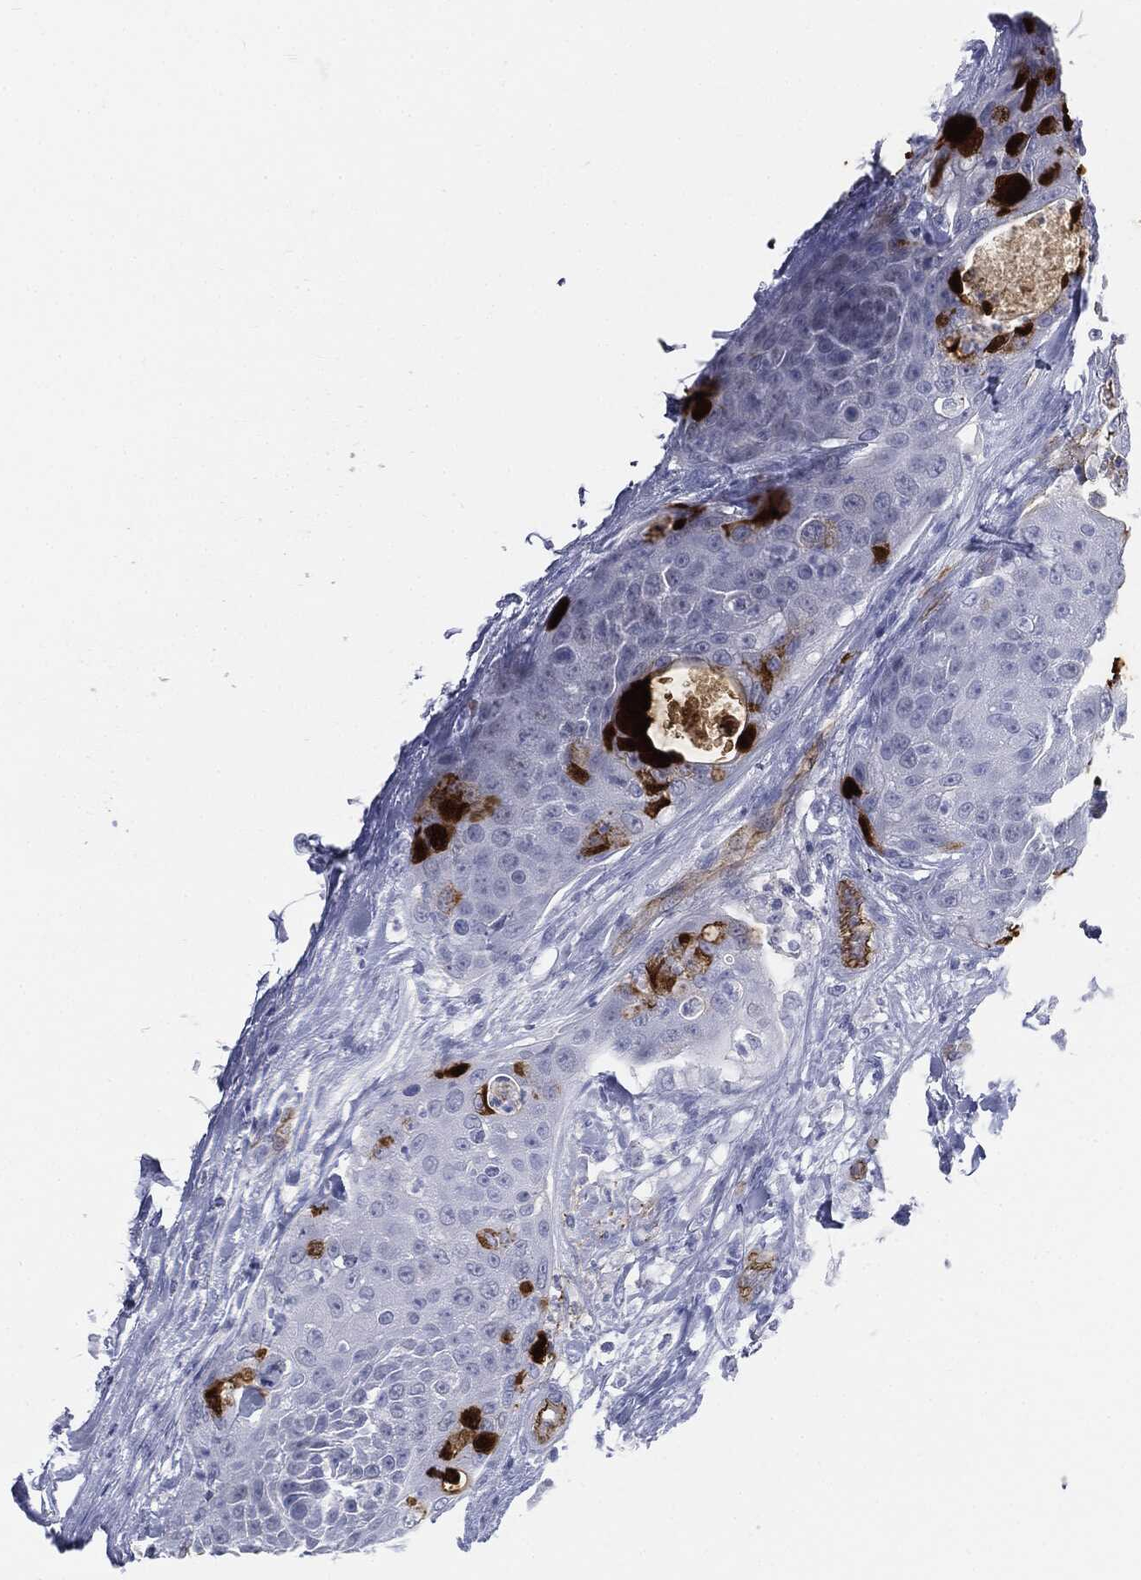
{"staining": {"intensity": "negative", "quantity": "none", "location": "none"}, "tissue": "urothelial cancer", "cell_type": "Tumor cells", "image_type": "cancer", "snomed": [{"axis": "morphology", "description": "Urothelial carcinoma, High grade"}, {"axis": "topography", "description": "Urinary bladder"}], "caption": "Immunohistochemistry image of neoplastic tissue: urothelial carcinoma (high-grade) stained with DAB shows no significant protein expression in tumor cells. The staining is performed using DAB (3,3'-diaminobenzidine) brown chromogen with nuclei counter-stained in using hematoxylin.", "gene": "MUC5AC", "patient": {"sex": "female", "age": 63}}